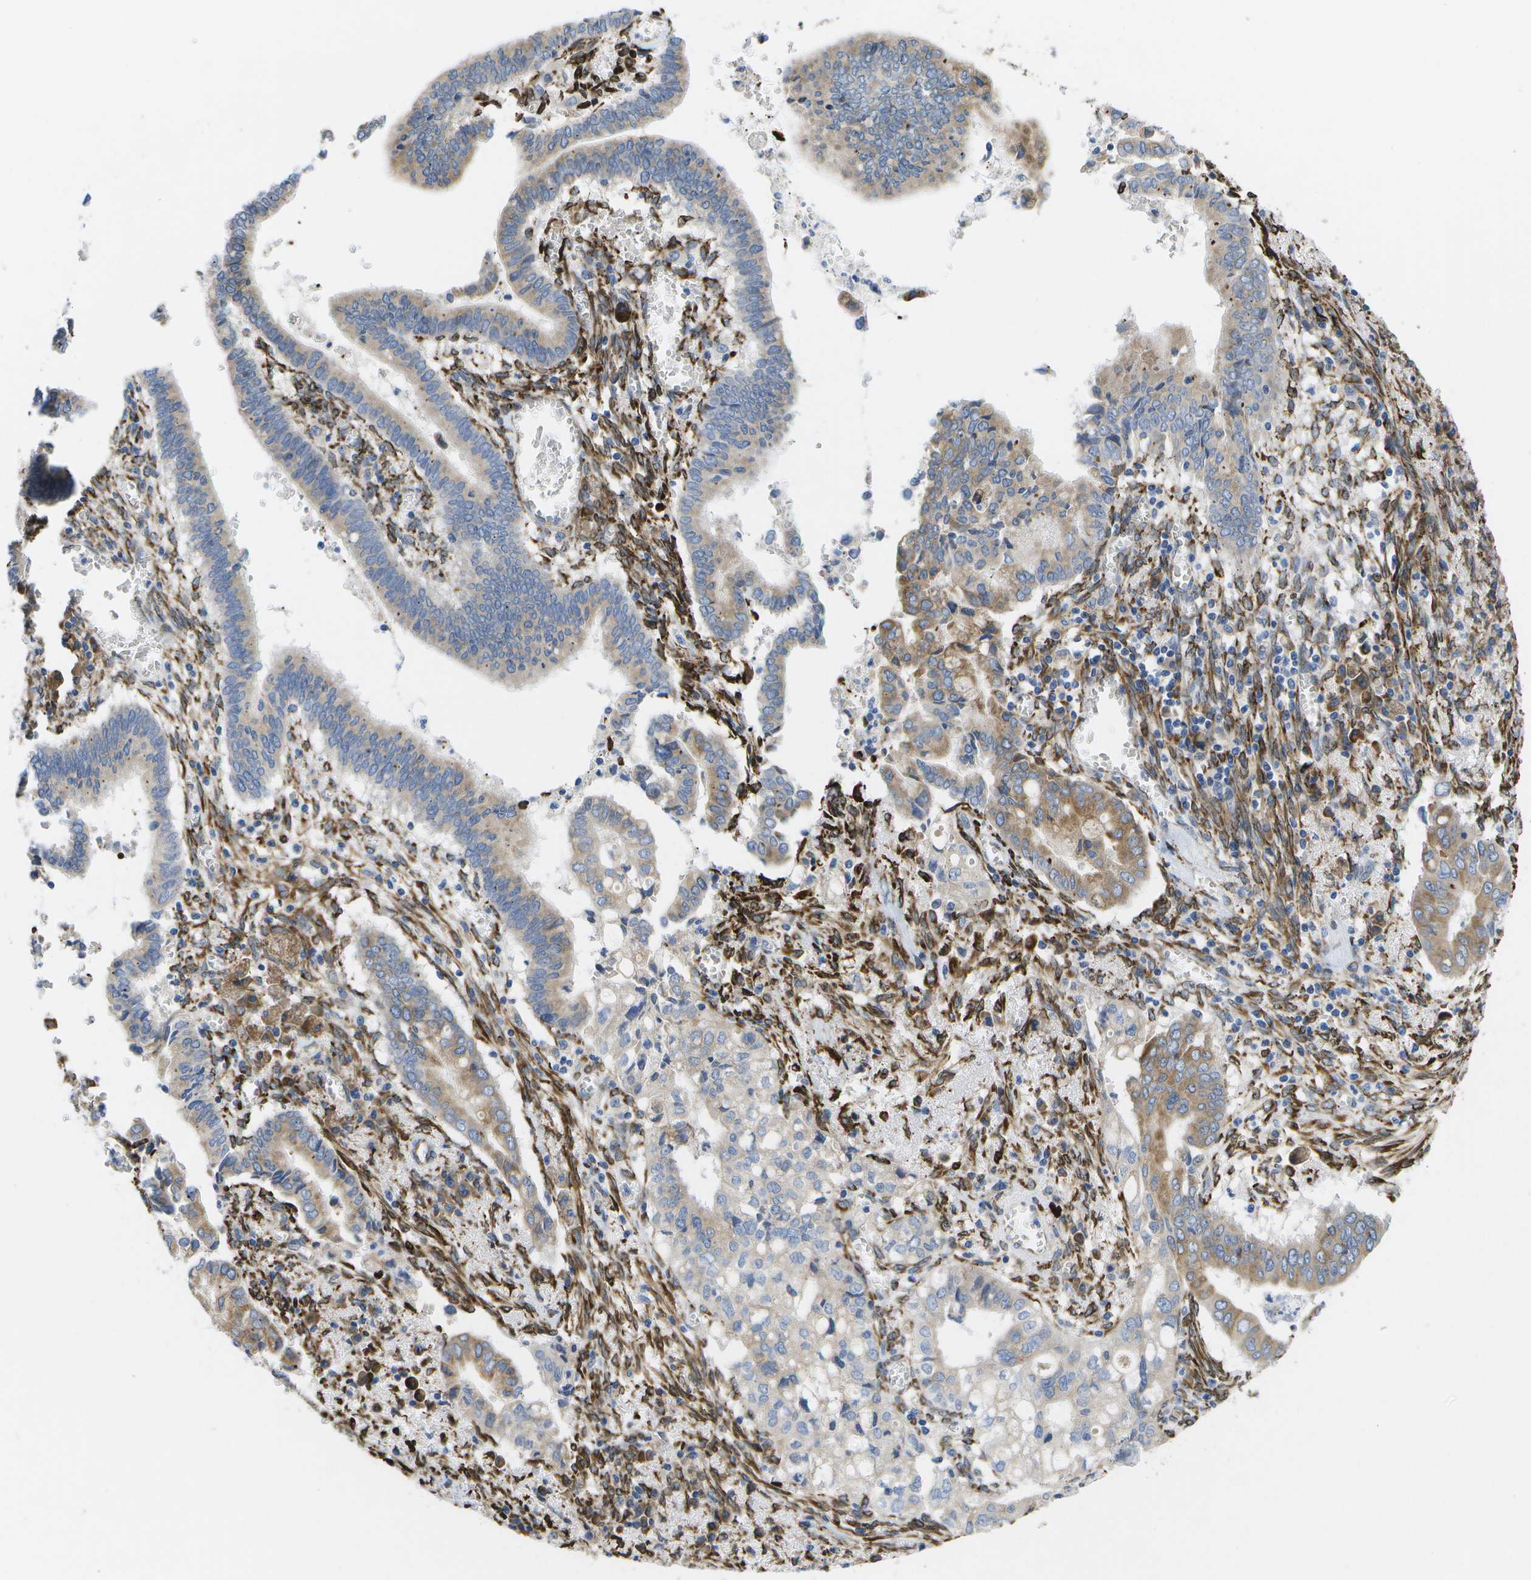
{"staining": {"intensity": "moderate", "quantity": "25%-75%", "location": "cytoplasmic/membranous"}, "tissue": "cervical cancer", "cell_type": "Tumor cells", "image_type": "cancer", "snomed": [{"axis": "morphology", "description": "Adenocarcinoma, NOS"}, {"axis": "topography", "description": "Cervix"}], "caption": "There is medium levels of moderate cytoplasmic/membranous expression in tumor cells of cervical adenocarcinoma, as demonstrated by immunohistochemical staining (brown color).", "gene": "ZDHHC17", "patient": {"sex": "female", "age": 44}}